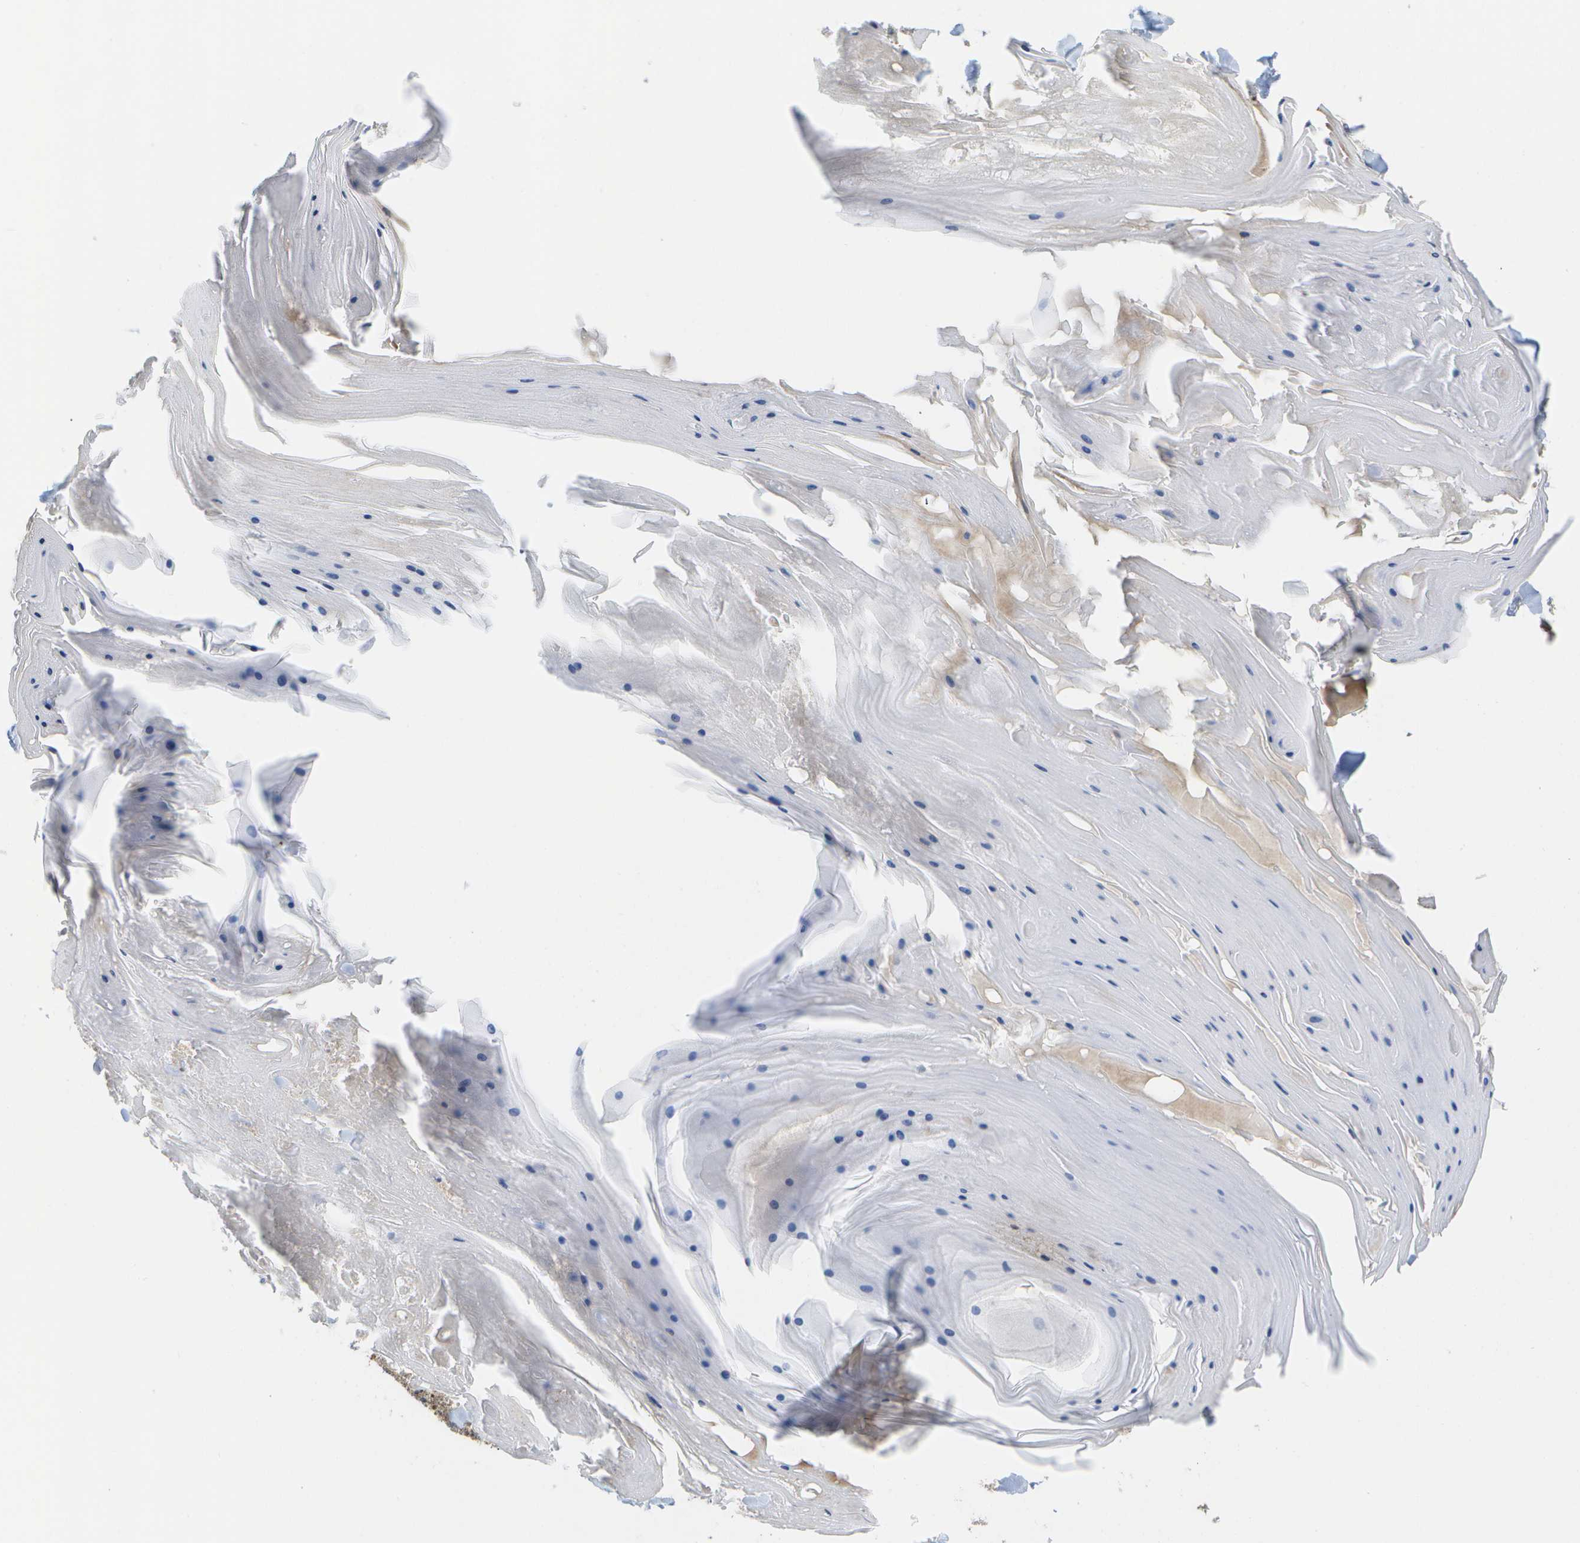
{"staining": {"intensity": "weak", "quantity": "<25%", "location": "cytoplasmic/membranous"}, "tissue": "skin cancer", "cell_type": "Tumor cells", "image_type": "cancer", "snomed": [{"axis": "morphology", "description": "Squamous cell carcinoma, NOS"}, {"axis": "topography", "description": "Skin"}], "caption": "IHC micrograph of neoplastic tissue: human skin squamous cell carcinoma stained with DAB (3,3'-diaminobenzidine) demonstrates no significant protein staining in tumor cells.", "gene": "BST2", "patient": {"sex": "male", "age": 74}}